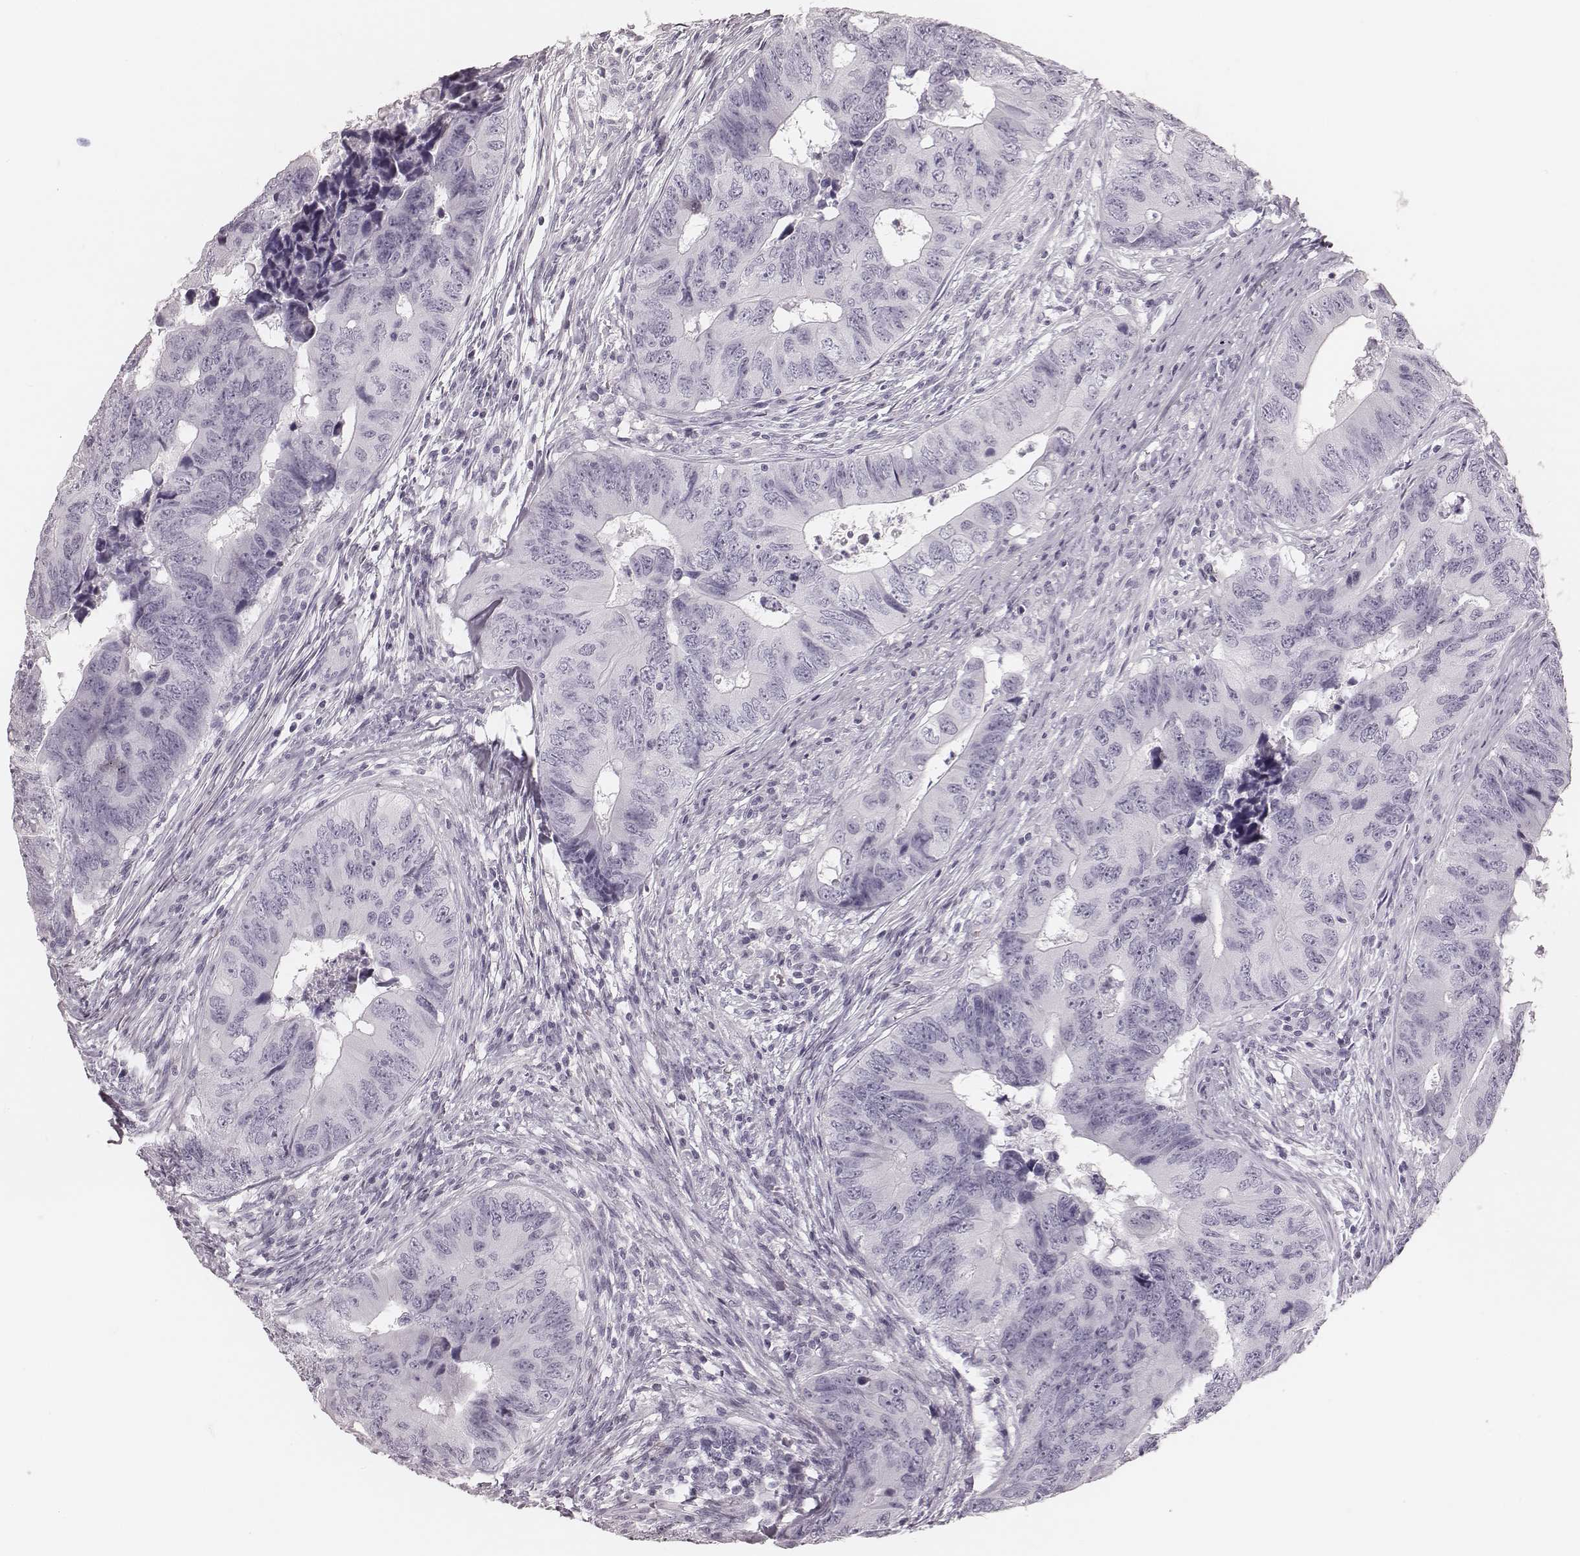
{"staining": {"intensity": "negative", "quantity": "none", "location": "none"}, "tissue": "colorectal cancer", "cell_type": "Tumor cells", "image_type": "cancer", "snomed": [{"axis": "morphology", "description": "Adenocarcinoma, NOS"}, {"axis": "topography", "description": "Colon"}], "caption": "The histopathology image demonstrates no staining of tumor cells in colorectal adenocarcinoma.", "gene": "MSX1", "patient": {"sex": "female", "age": 82}}